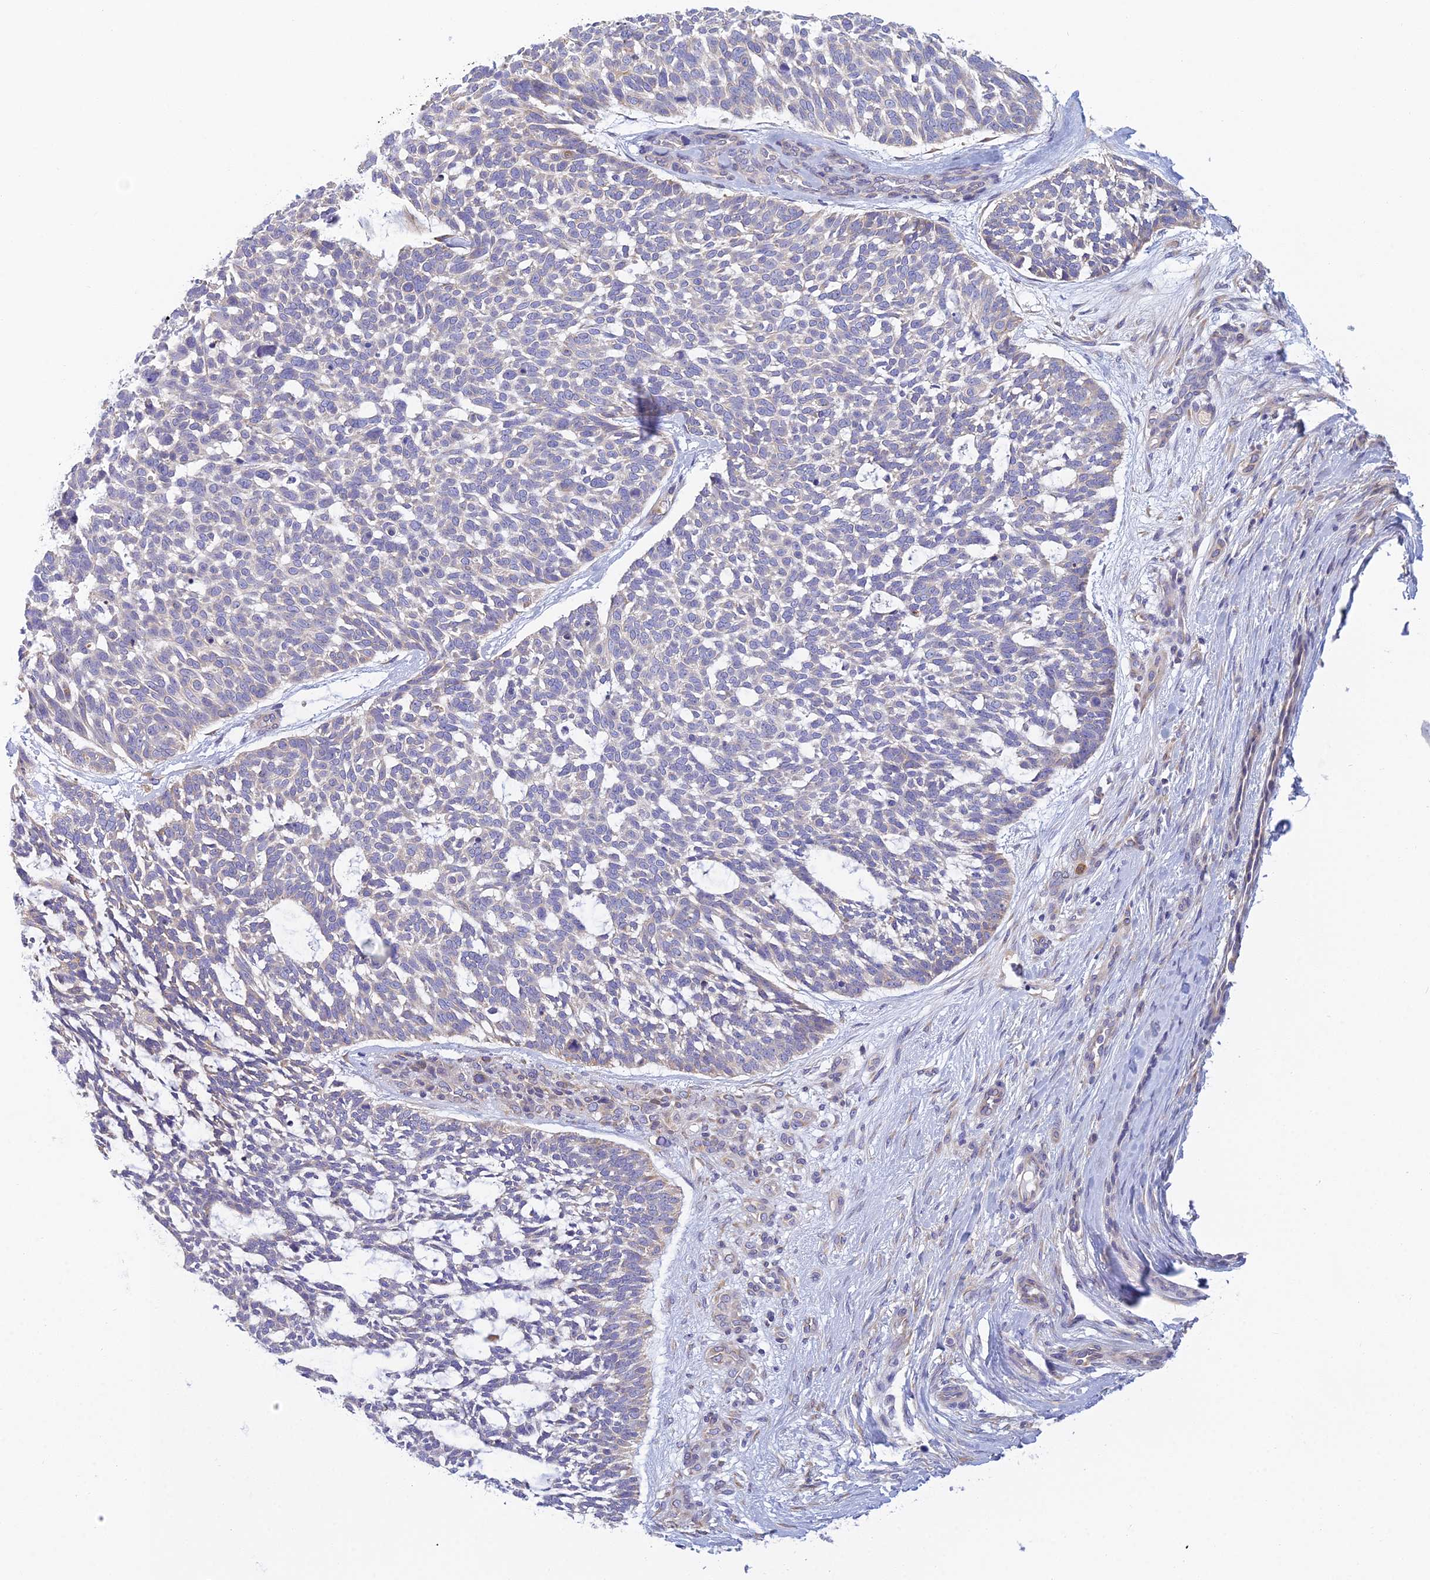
{"staining": {"intensity": "negative", "quantity": "none", "location": "none"}, "tissue": "skin cancer", "cell_type": "Tumor cells", "image_type": "cancer", "snomed": [{"axis": "morphology", "description": "Basal cell carcinoma"}, {"axis": "topography", "description": "Skin"}], "caption": "High magnification brightfield microscopy of skin cancer stained with DAB (3,3'-diaminobenzidine) (brown) and counterstained with hematoxylin (blue): tumor cells show no significant positivity. (DAB (3,3'-diaminobenzidine) IHC with hematoxylin counter stain).", "gene": "HM13", "patient": {"sex": "male", "age": 88}}